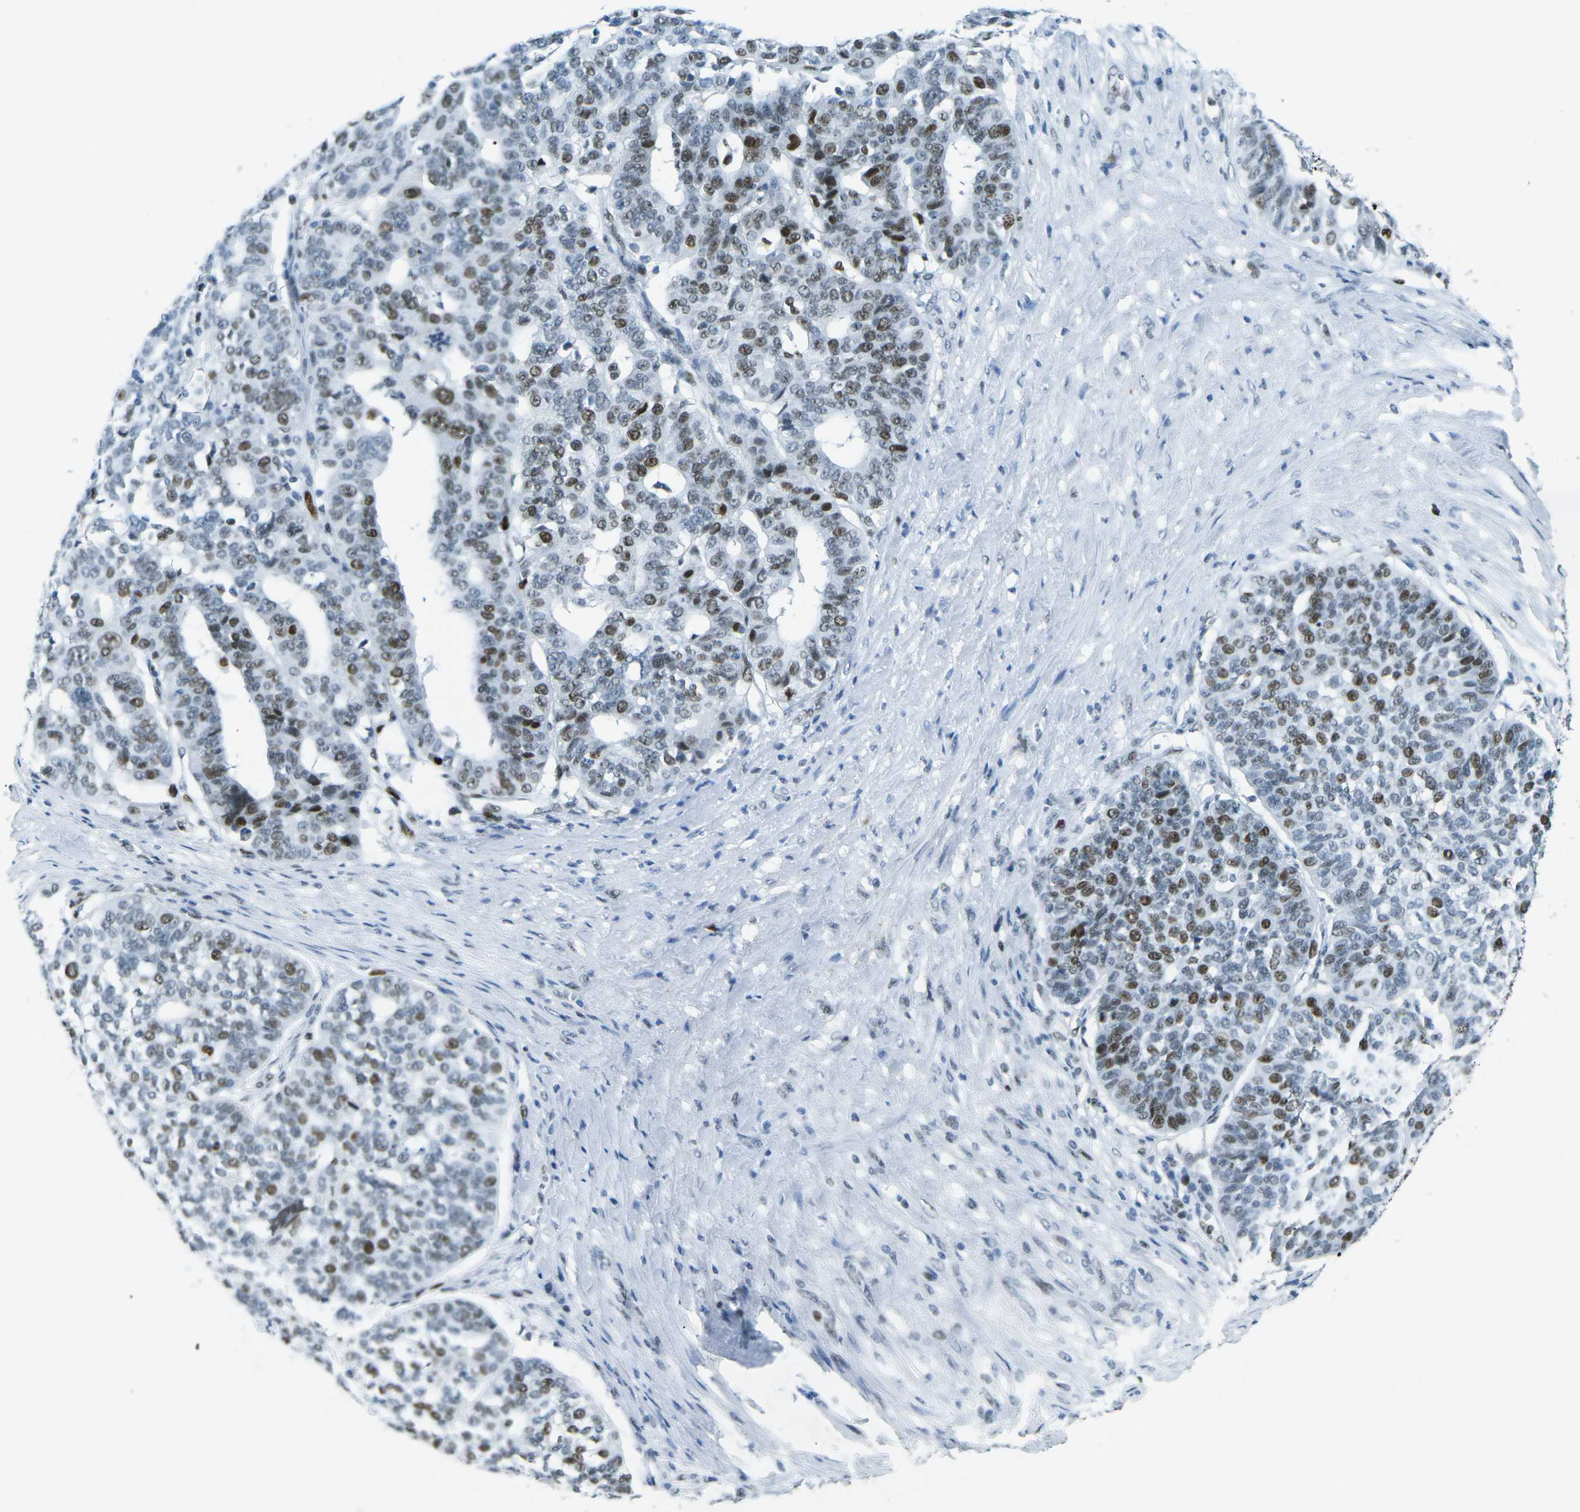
{"staining": {"intensity": "moderate", "quantity": ">75%", "location": "nuclear"}, "tissue": "ovarian cancer", "cell_type": "Tumor cells", "image_type": "cancer", "snomed": [{"axis": "morphology", "description": "Cystadenocarcinoma, serous, NOS"}, {"axis": "topography", "description": "Ovary"}], "caption": "Serous cystadenocarcinoma (ovarian) was stained to show a protein in brown. There is medium levels of moderate nuclear staining in approximately >75% of tumor cells.", "gene": "RB1", "patient": {"sex": "female", "age": 59}}